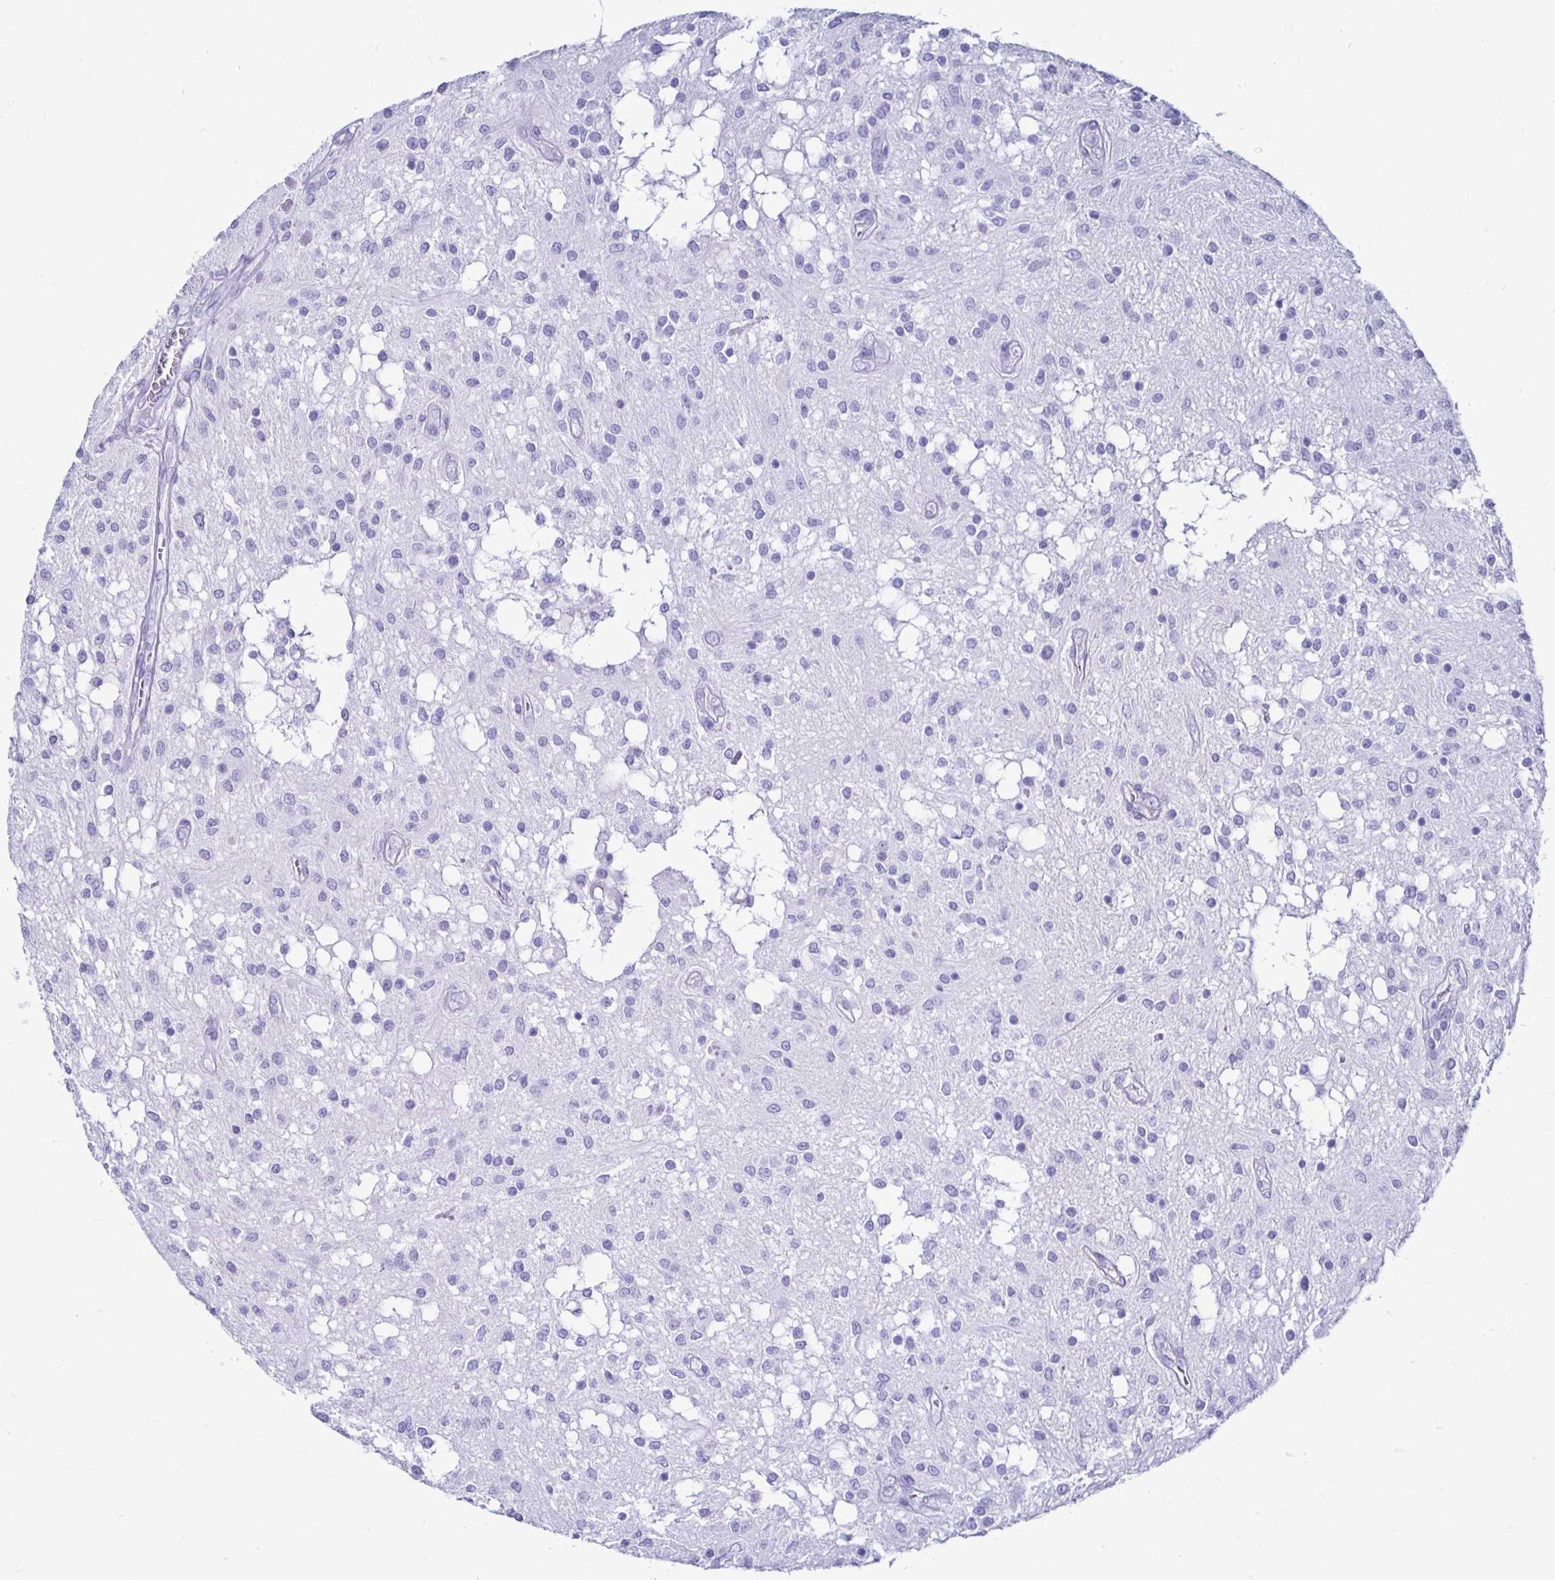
{"staining": {"intensity": "negative", "quantity": "none", "location": "none"}, "tissue": "glioma", "cell_type": "Tumor cells", "image_type": "cancer", "snomed": [{"axis": "morphology", "description": "Glioma, malignant, Low grade"}, {"axis": "topography", "description": "Cerebellum"}], "caption": "Glioma stained for a protein using immunohistochemistry (IHC) exhibits no staining tumor cells.", "gene": "CST5", "patient": {"sex": "female", "age": 14}}